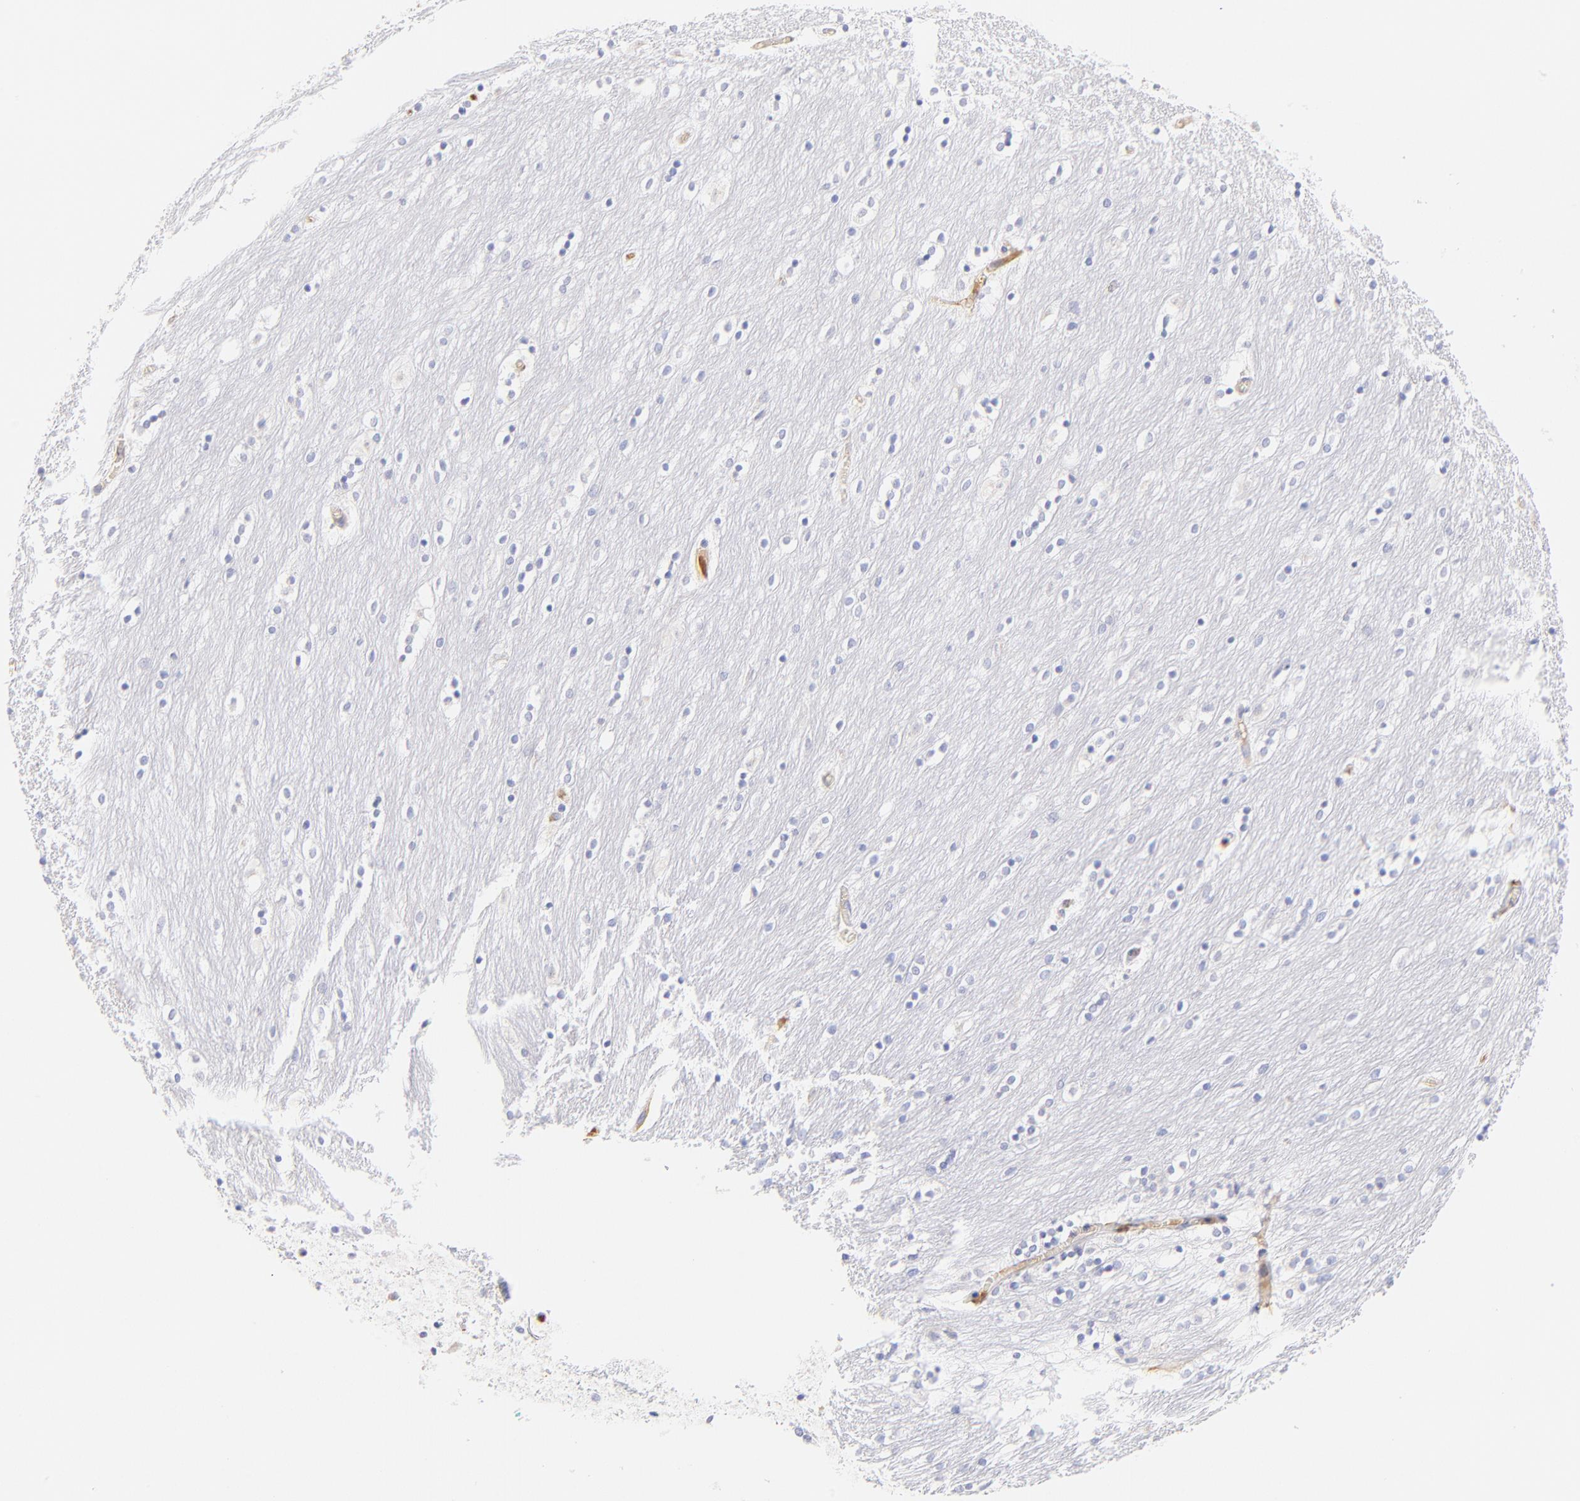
{"staining": {"intensity": "negative", "quantity": "none", "location": "none"}, "tissue": "caudate", "cell_type": "Glial cells", "image_type": "normal", "snomed": [{"axis": "morphology", "description": "Normal tissue, NOS"}, {"axis": "topography", "description": "Lateral ventricle wall"}], "caption": "DAB (3,3'-diaminobenzidine) immunohistochemical staining of benign human caudate exhibits no significant staining in glial cells. Nuclei are stained in blue.", "gene": "ASB9", "patient": {"sex": "female", "age": 54}}